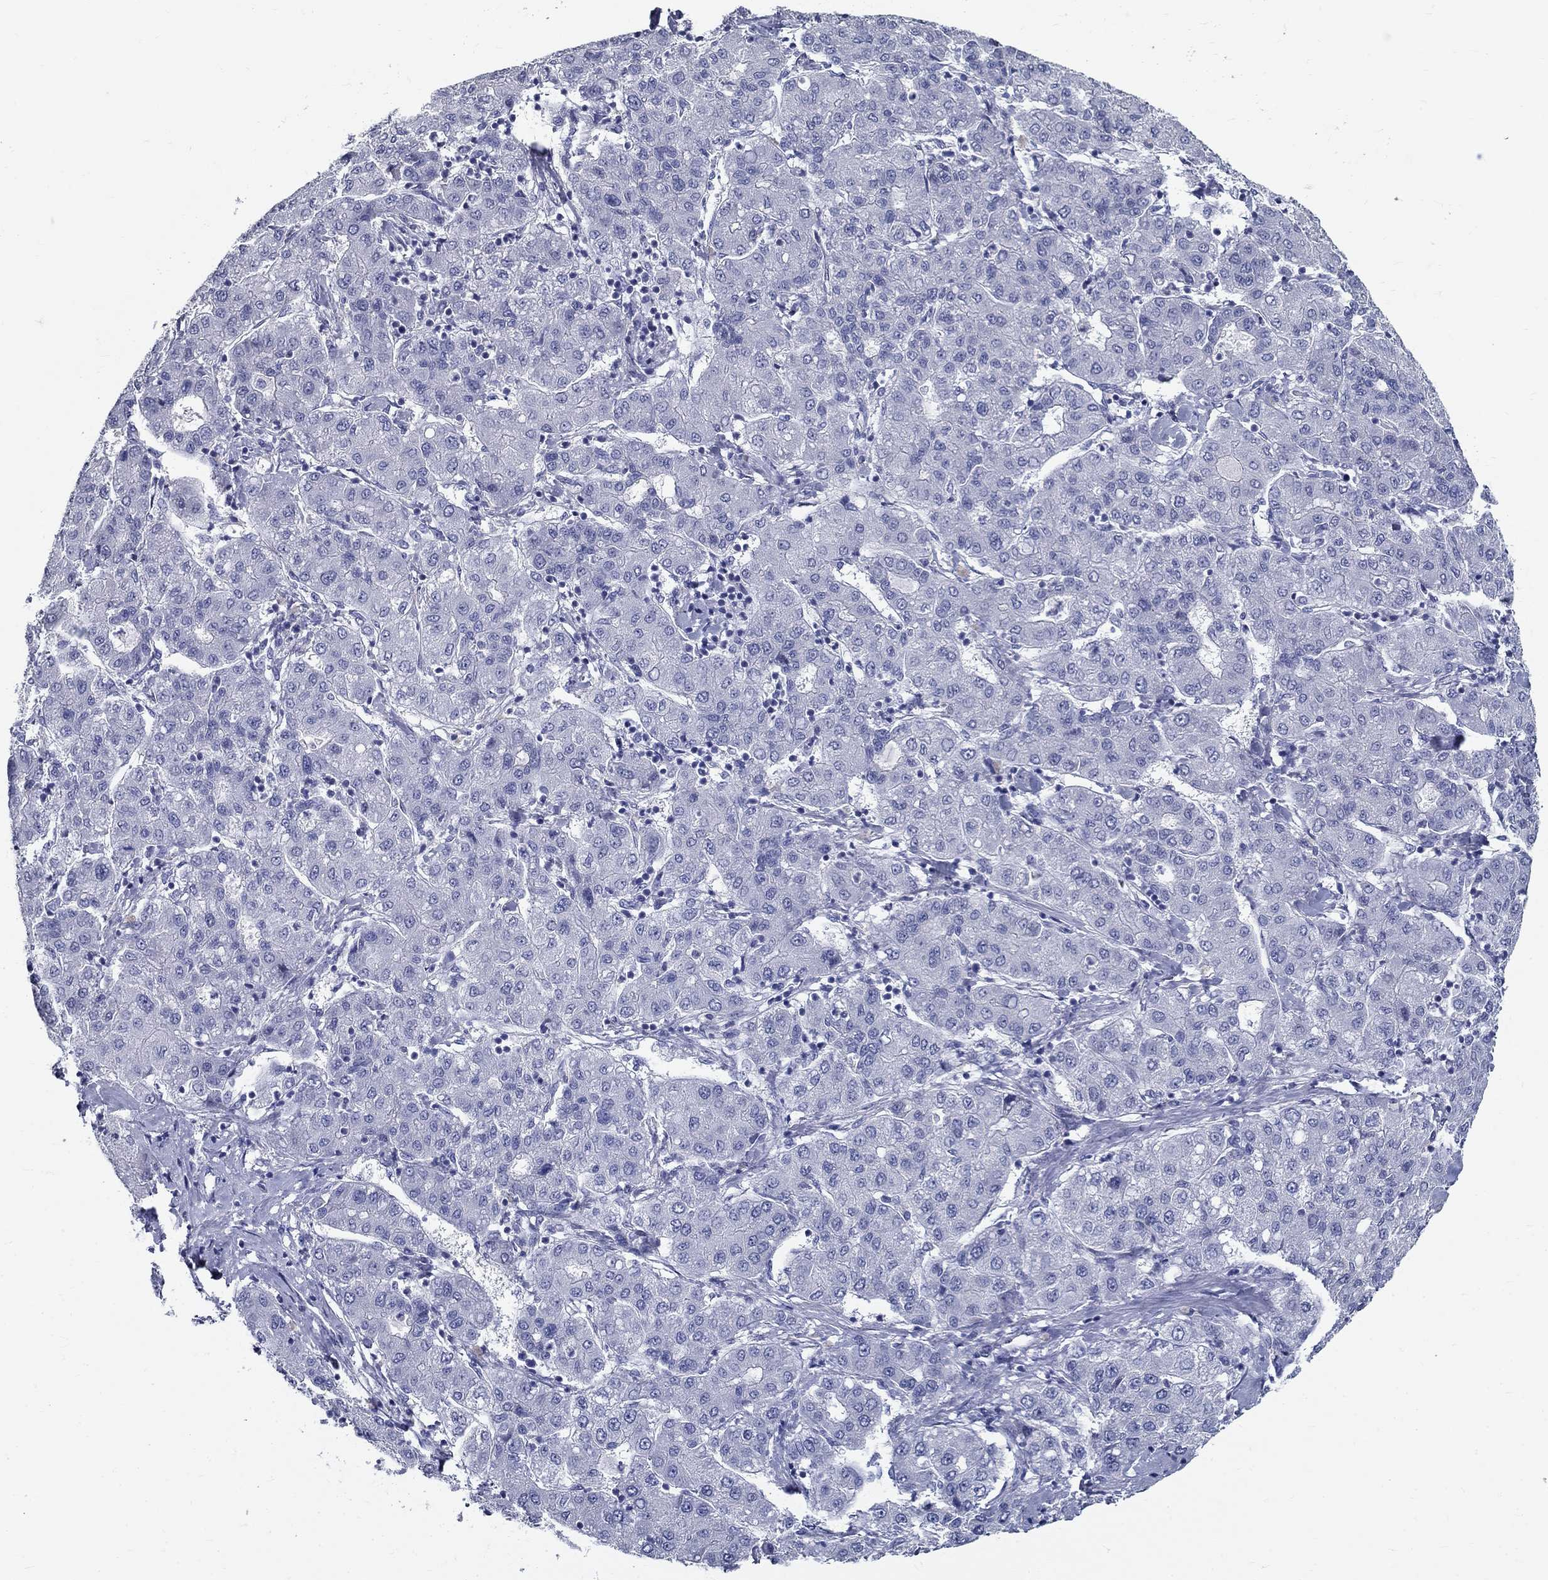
{"staining": {"intensity": "negative", "quantity": "none", "location": "none"}, "tissue": "liver cancer", "cell_type": "Tumor cells", "image_type": "cancer", "snomed": [{"axis": "morphology", "description": "Carcinoma, Hepatocellular, NOS"}, {"axis": "topography", "description": "Liver"}], "caption": "High power microscopy photomicrograph of an IHC histopathology image of liver cancer, revealing no significant staining in tumor cells.", "gene": "GUCA1A", "patient": {"sex": "male", "age": 65}}